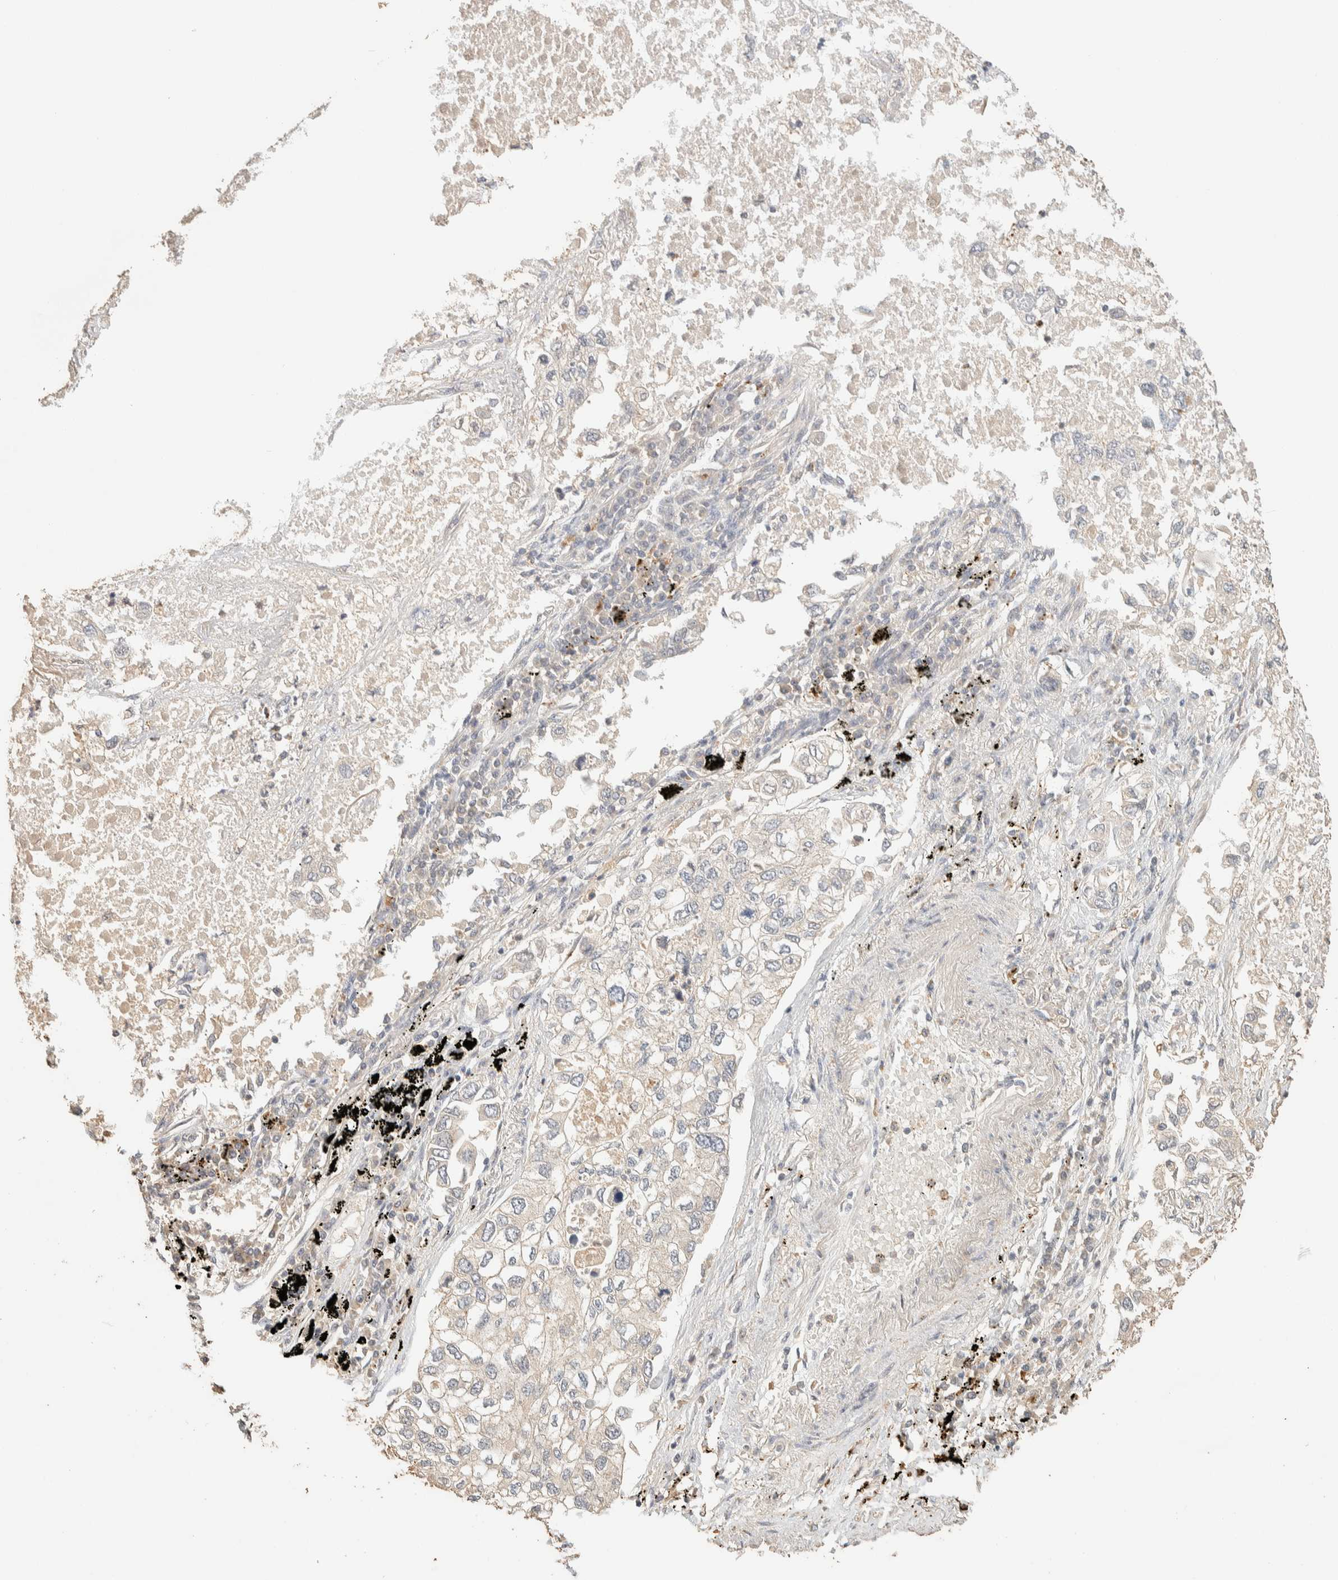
{"staining": {"intensity": "negative", "quantity": "none", "location": "none"}, "tissue": "lung cancer", "cell_type": "Tumor cells", "image_type": "cancer", "snomed": [{"axis": "morphology", "description": "Inflammation, NOS"}, {"axis": "morphology", "description": "Adenocarcinoma, NOS"}, {"axis": "topography", "description": "Lung"}], "caption": "Immunohistochemistry of human lung adenocarcinoma displays no staining in tumor cells. Nuclei are stained in blue.", "gene": "ITPA", "patient": {"sex": "male", "age": 63}}